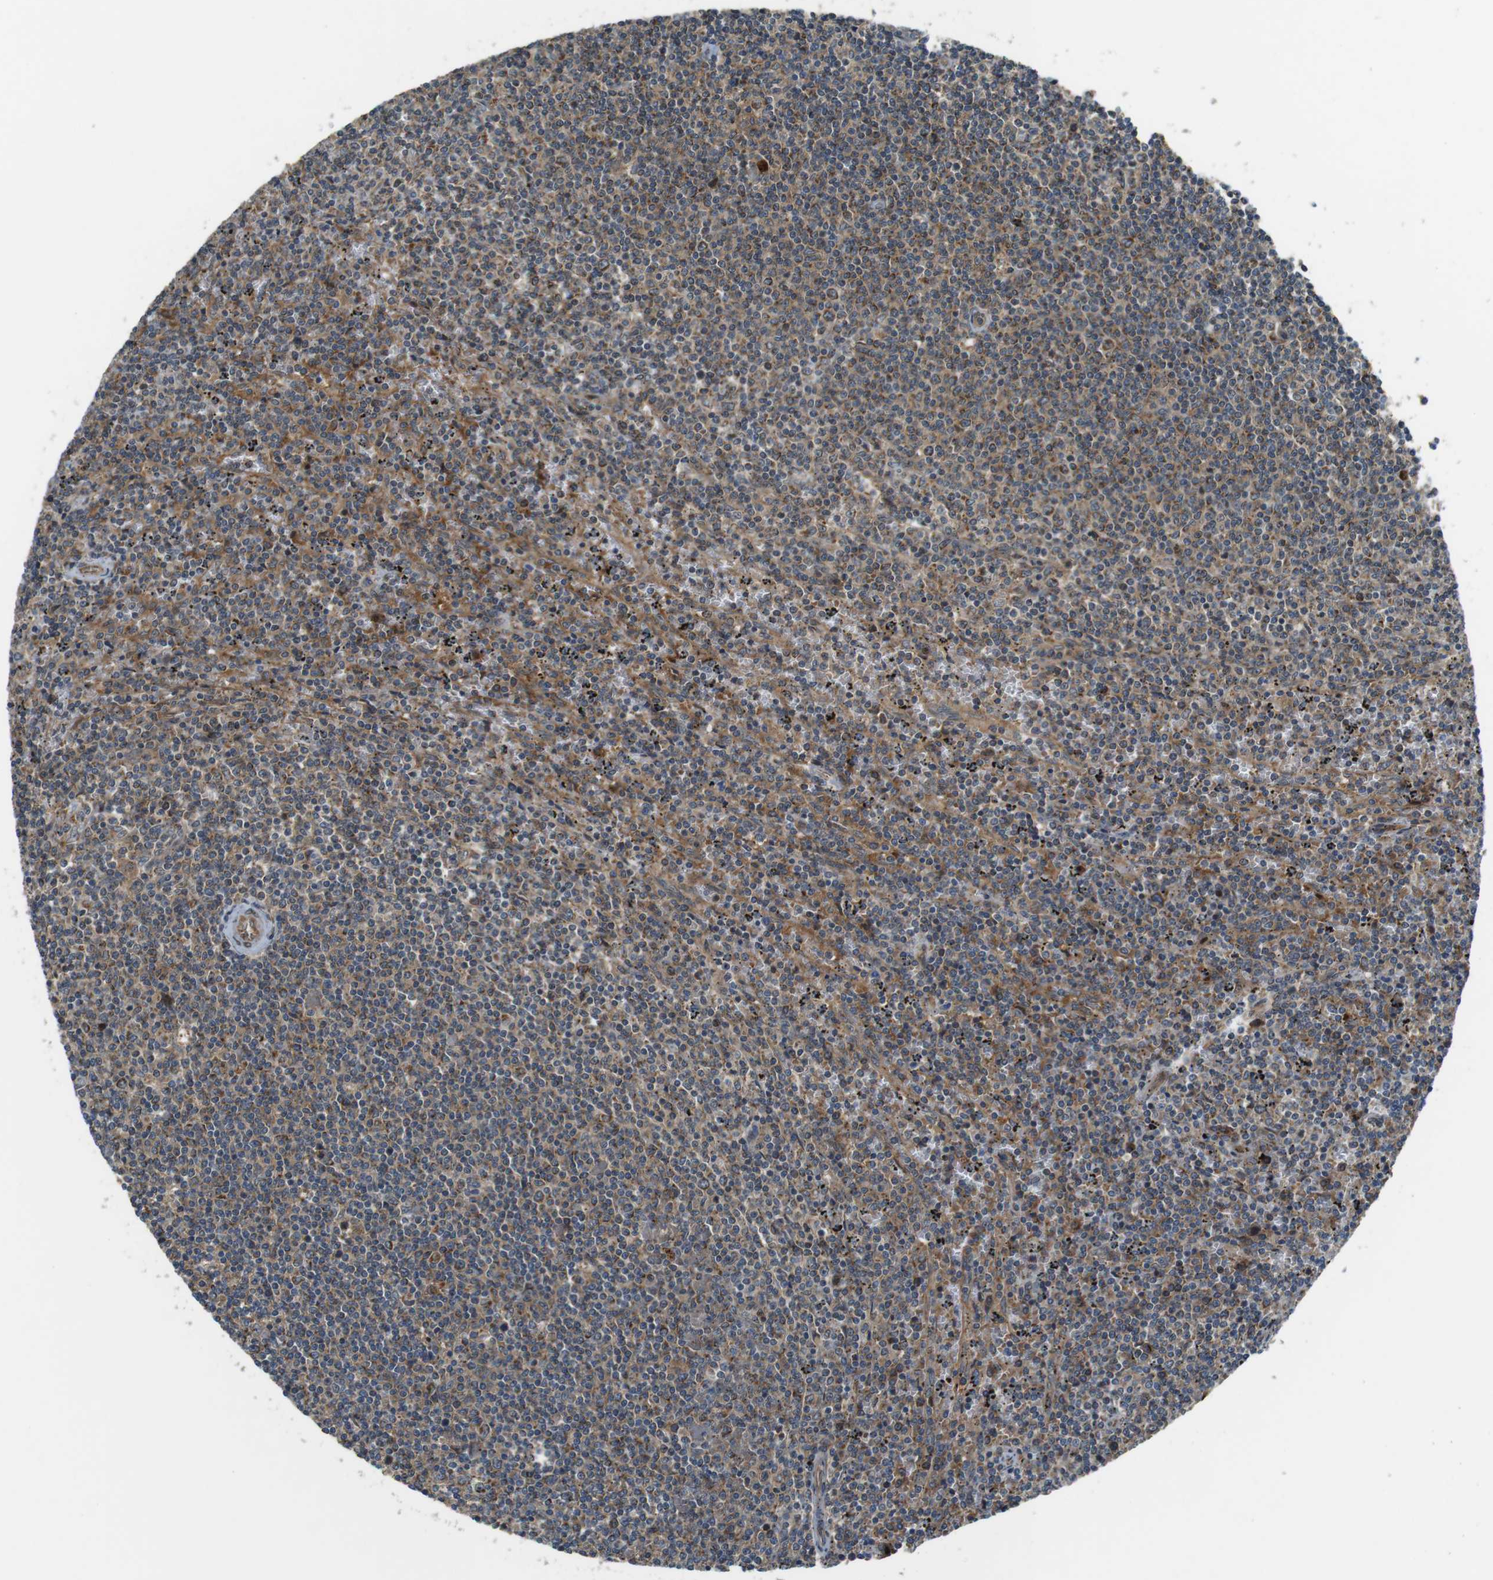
{"staining": {"intensity": "weak", "quantity": ">75%", "location": "cytoplasmic/membranous"}, "tissue": "lymphoma", "cell_type": "Tumor cells", "image_type": "cancer", "snomed": [{"axis": "morphology", "description": "Malignant lymphoma, non-Hodgkin's type, Low grade"}, {"axis": "topography", "description": "Spleen"}], "caption": "A high-resolution histopathology image shows IHC staining of malignant lymphoma, non-Hodgkin's type (low-grade), which reveals weak cytoplasmic/membranous positivity in approximately >75% of tumor cells.", "gene": "IFFO2", "patient": {"sex": "female", "age": 50}}